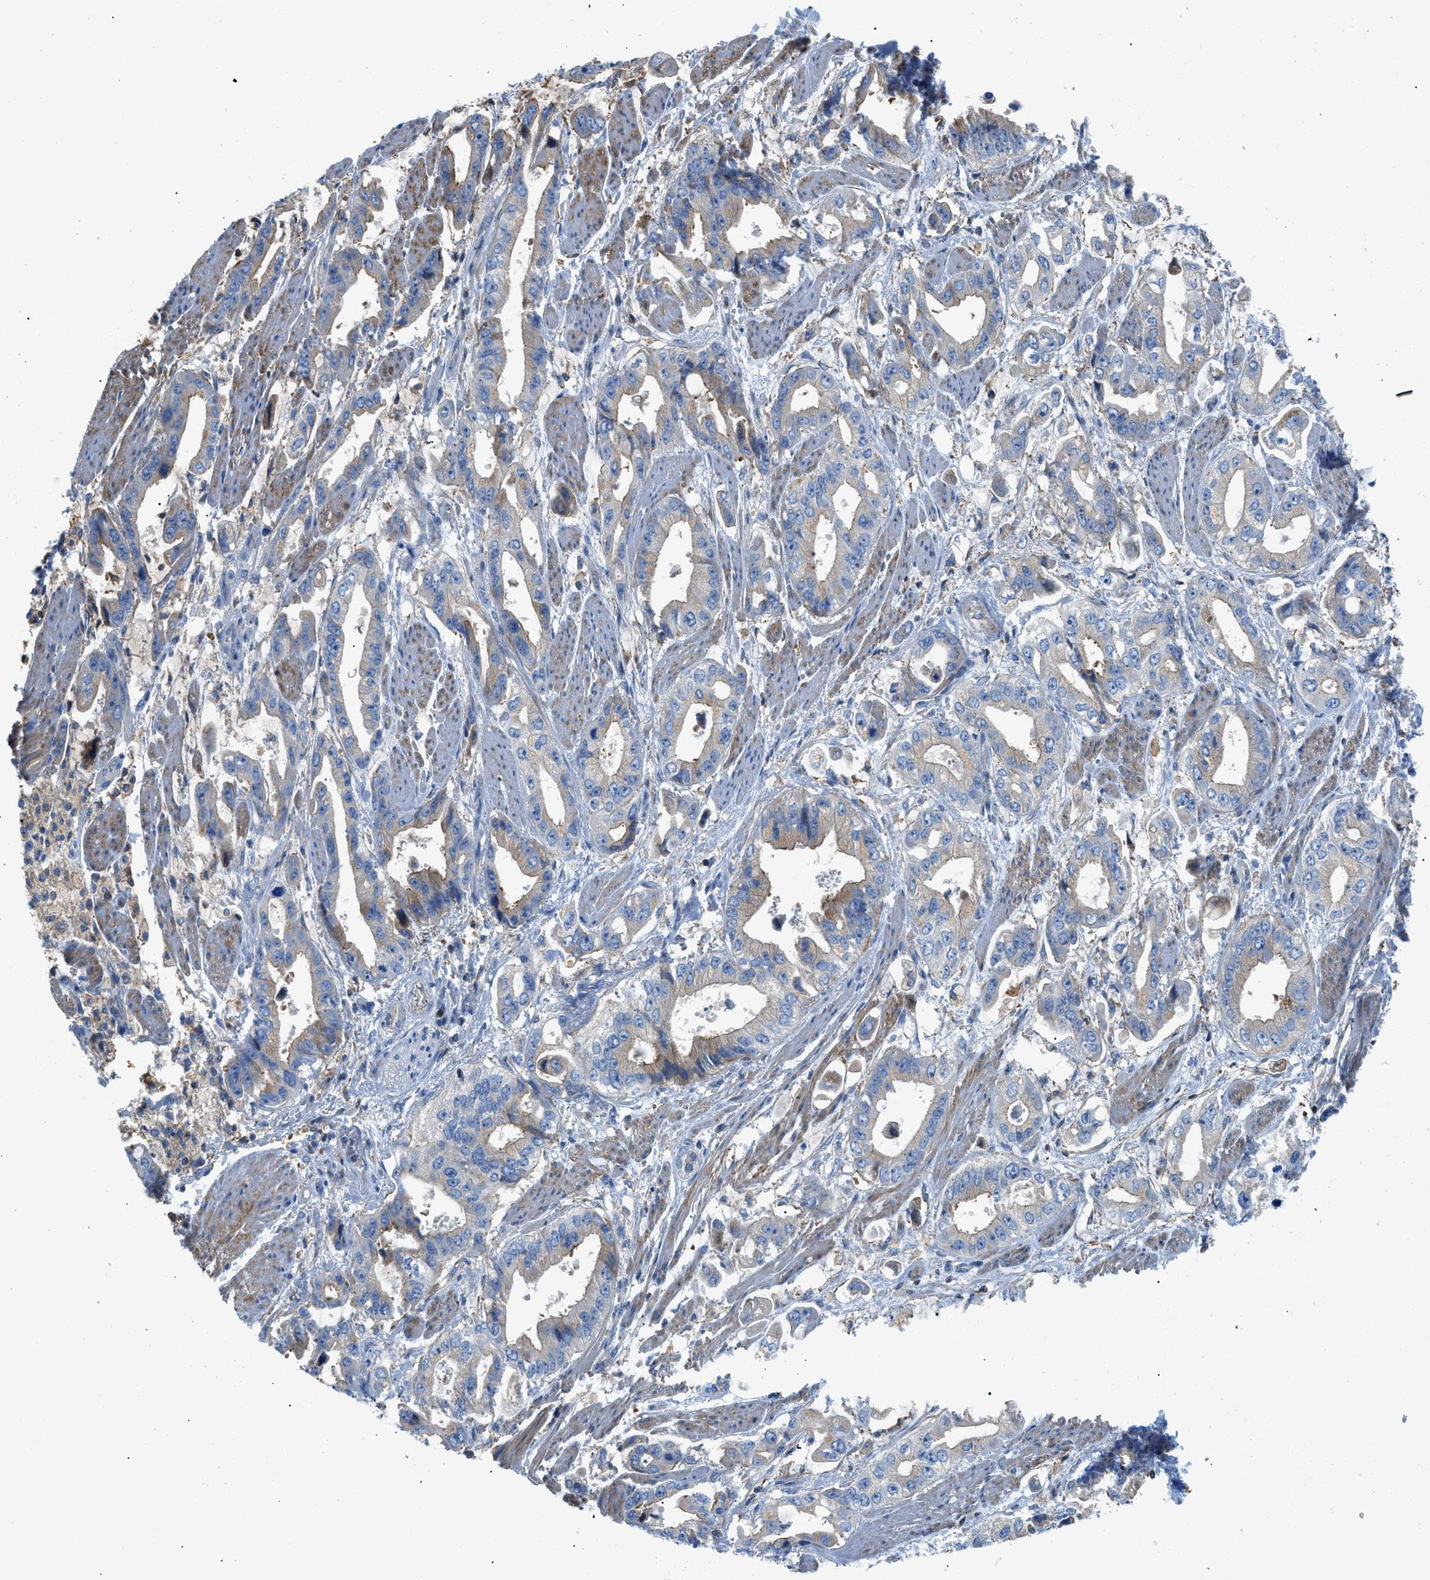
{"staining": {"intensity": "moderate", "quantity": "<25%", "location": "cytoplasmic/membranous"}, "tissue": "stomach cancer", "cell_type": "Tumor cells", "image_type": "cancer", "snomed": [{"axis": "morphology", "description": "Normal tissue, NOS"}, {"axis": "morphology", "description": "Adenocarcinoma, NOS"}, {"axis": "topography", "description": "Stomach"}], "caption": "This image demonstrates immunohistochemistry (IHC) staining of human adenocarcinoma (stomach), with low moderate cytoplasmic/membranous expression in about <25% of tumor cells.", "gene": "ATP6V0D1", "patient": {"sex": "male", "age": 62}}